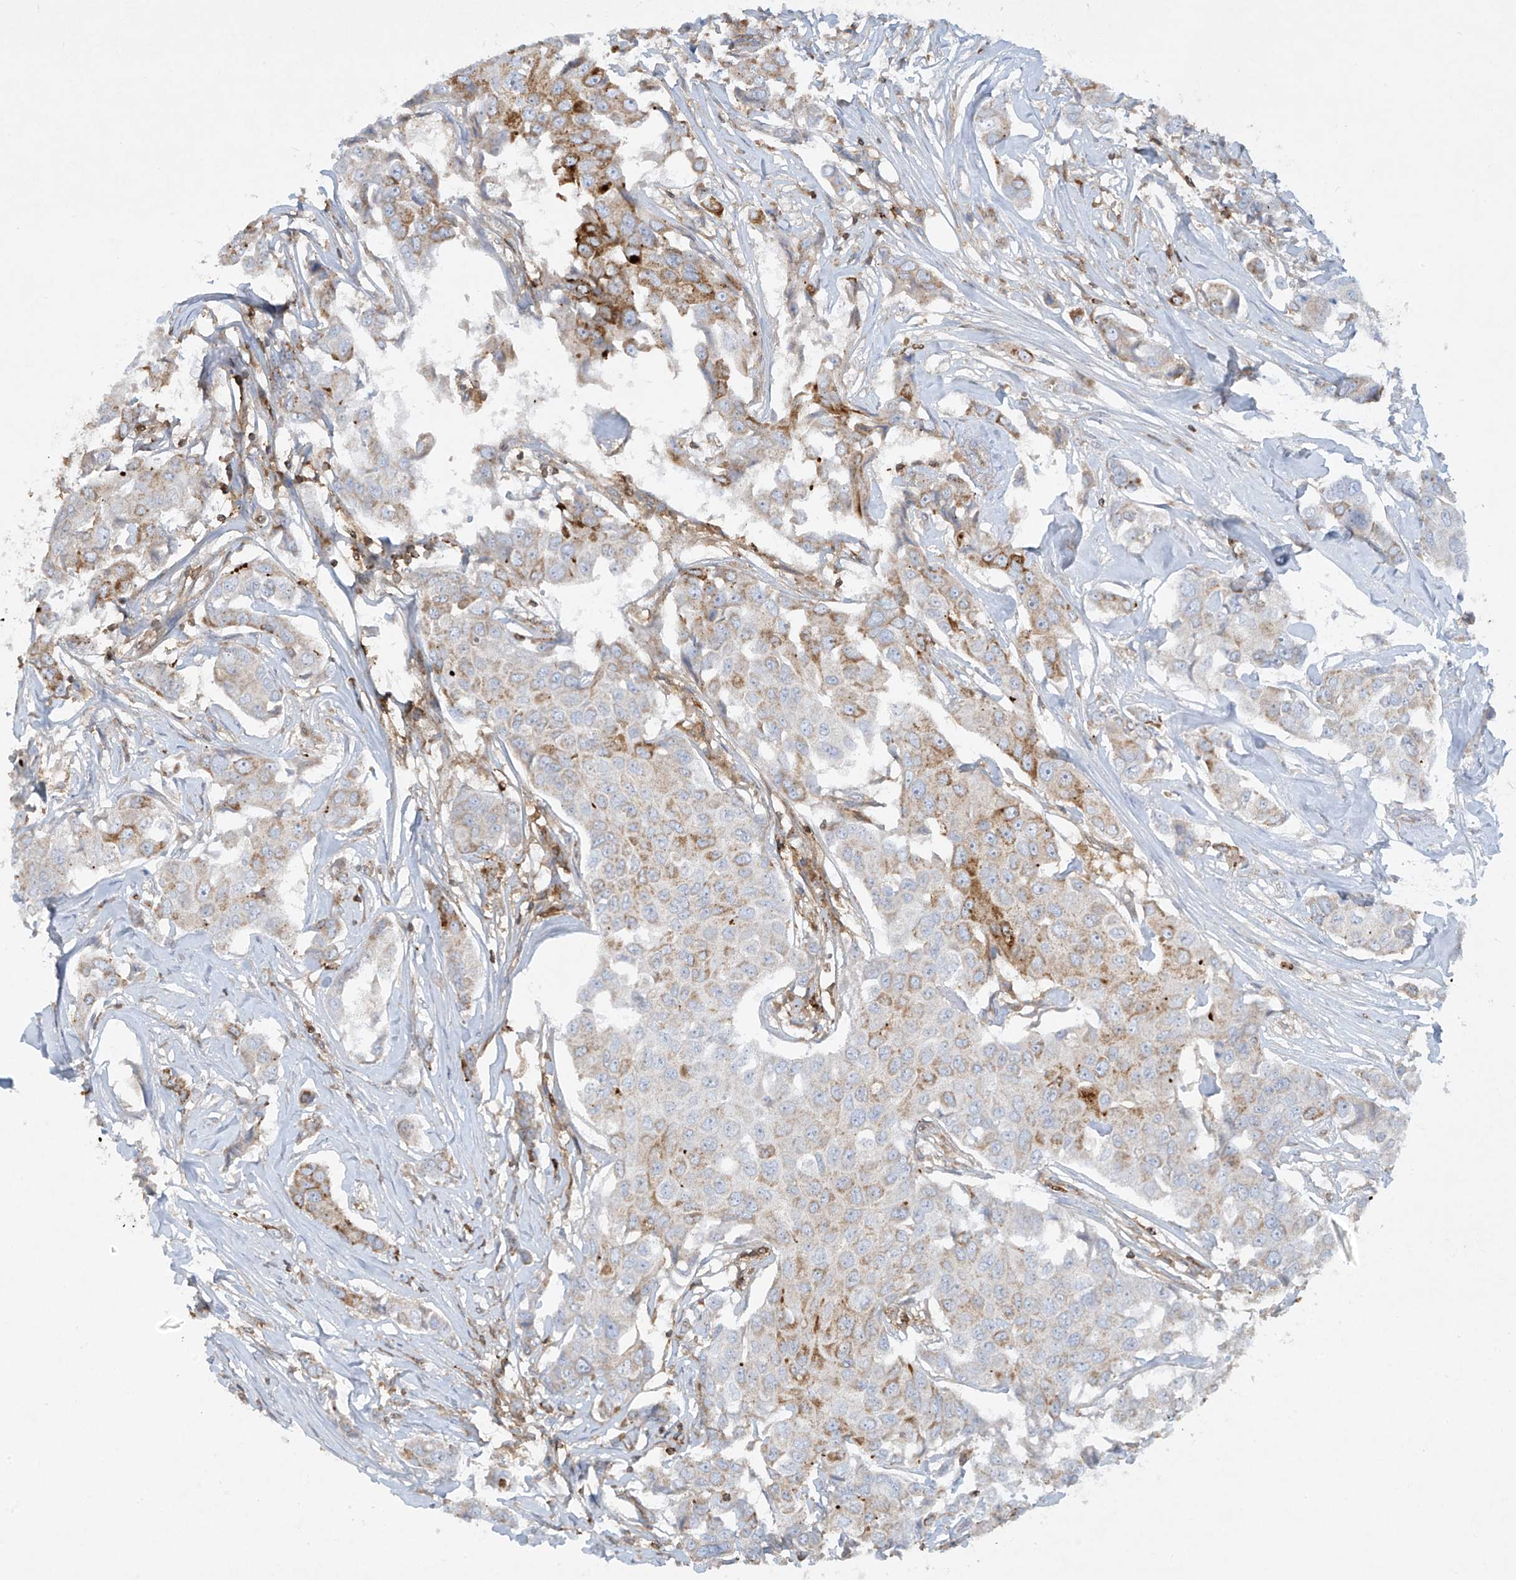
{"staining": {"intensity": "moderate", "quantity": "25%-75%", "location": "cytoplasmic/membranous"}, "tissue": "breast cancer", "cell_type": "Tumor cells", "image_type": "cancer", "snomed": [{"axis": "morphology", "description": "Duct carcinoma"}, {"axis": "topography", "description": "Breast"}], "caption": "Human invasive ductal carcinoma (breast) stained with a protein marker displays moderate staining in tumor cells.", "gene": "HLA-E", "patient": {"sex": "female", "age": 80}}